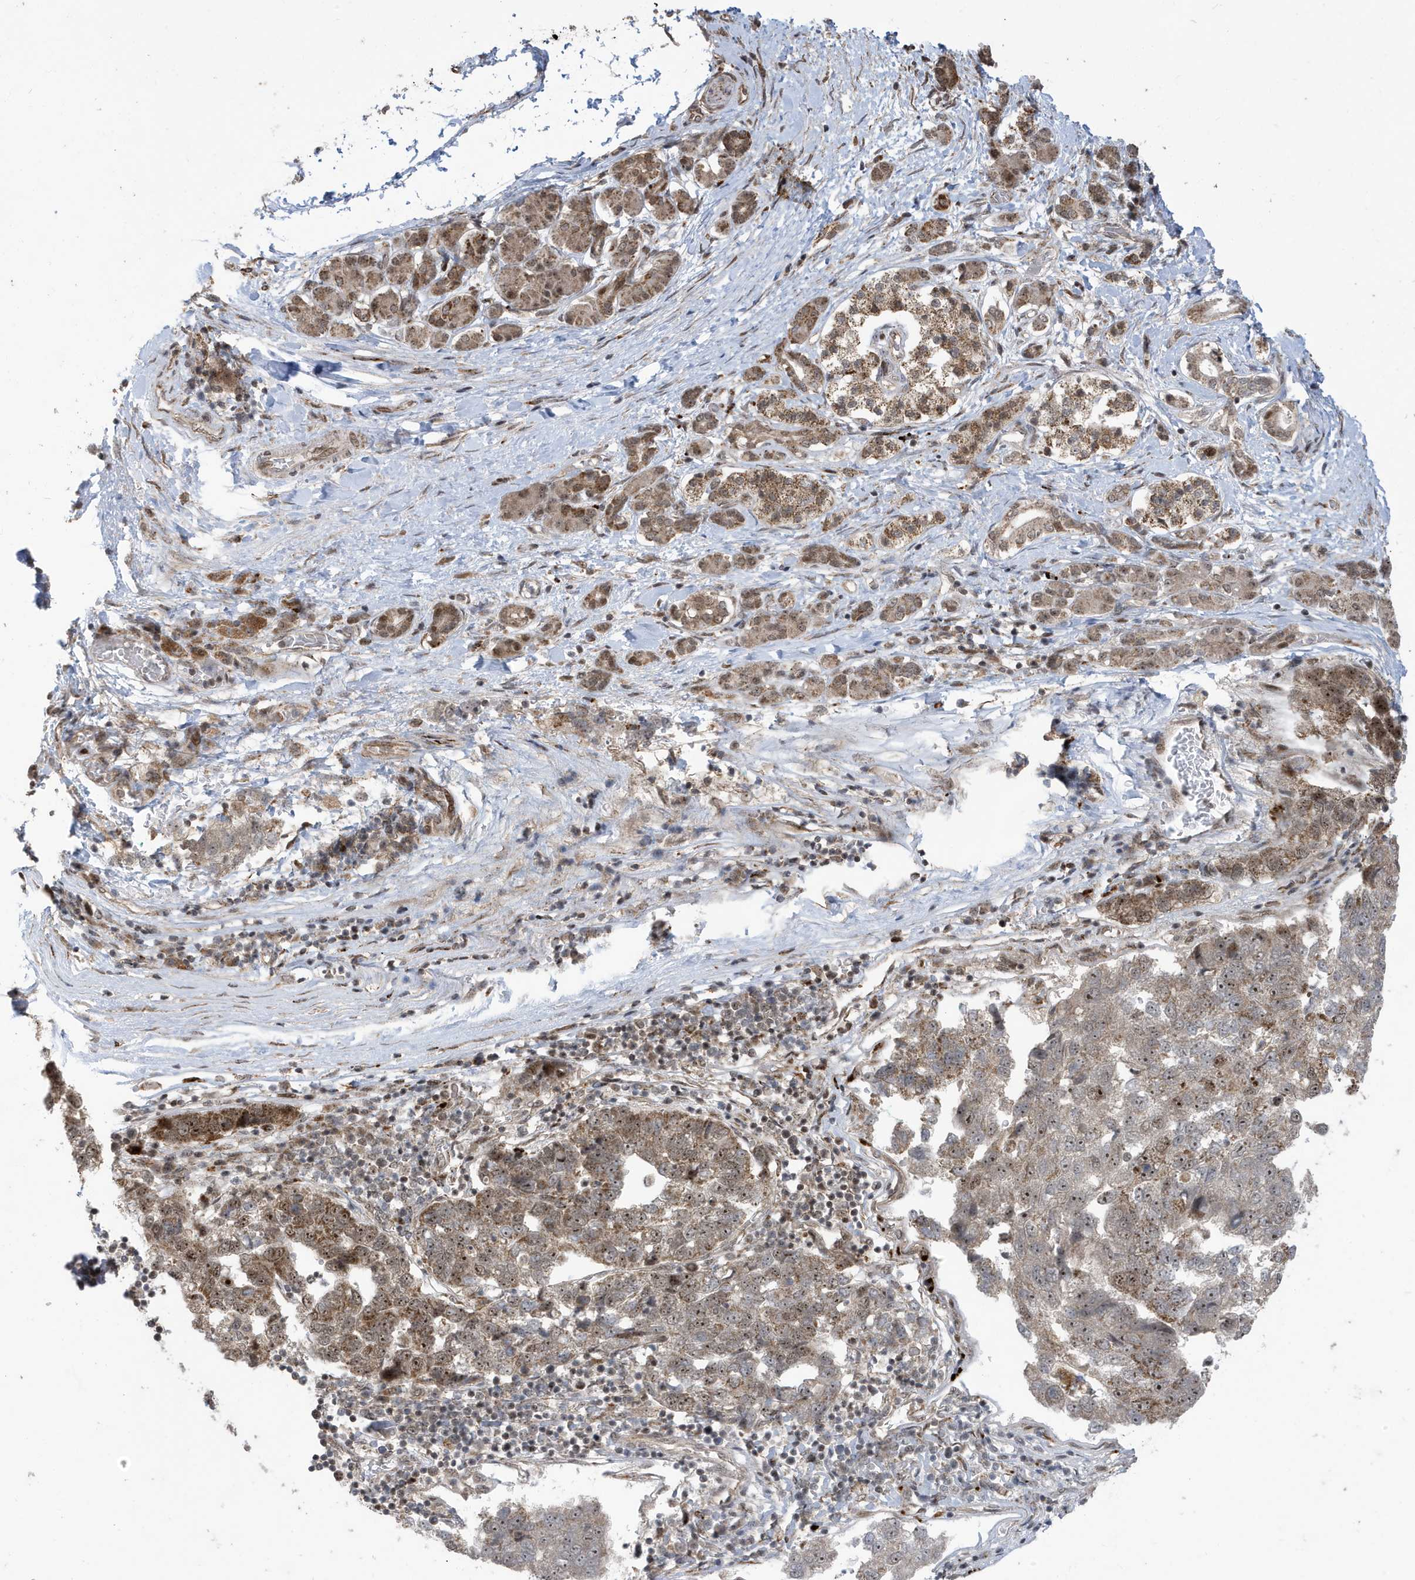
{"staining": {"intensity": "moderate", "quantity": "25%-75%", "location": "cytoplasmic/membranous,nuclear"}, "tissue": "pancreatic cancer", "cell_type": "Tumor cells", "image_type": "cancer", "snomed": [{"axis": "morphology", "description": "Adenocarcinoma, NOS"}, {"axis": "topography", "description": "Pancreas"}], "caption": "Human pancreatic adenocarcinoma stained for a protein (brown) shows moderate cytoplasmic/membranous and nuclear positive expression in about 25%-75% of tumor cells.", "gene": "FAM9B", "patient": {"sex": "female", "age": 61}}